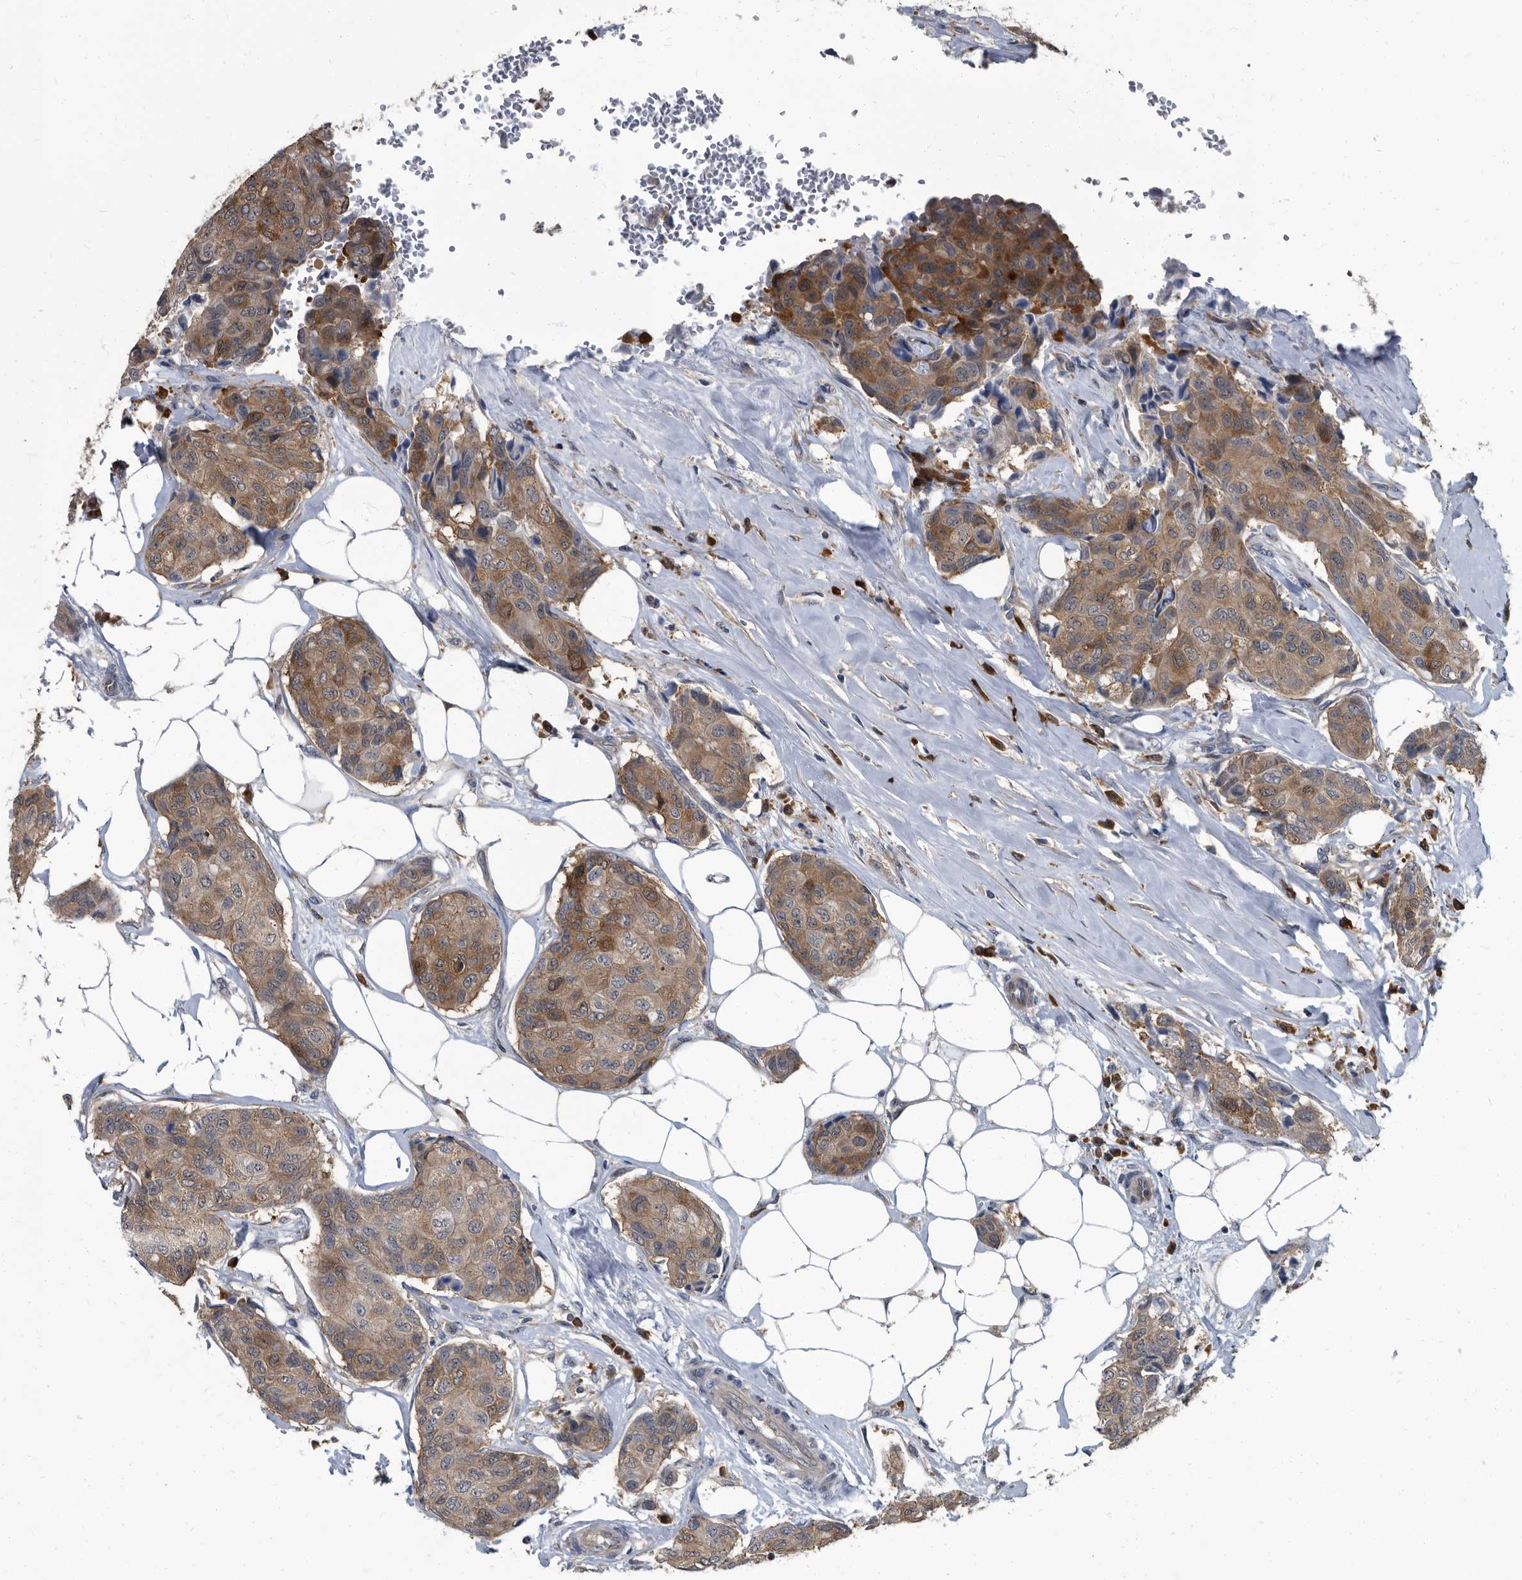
{"staining": {"intensity": "moderate", "quantity": ">75%", "location": "cytoplasmic/membranous"}, "tissue": "breast cancer", "cell_type": "Tumor cells", "image_type": "cancer", "snomed": [{"axis": "morphology", "description": "Duct carcinoma"}, {"axis": "topography", "description": "Breast"}], "caption": "About >75% of tumor cells in breast intraductal carcinoma display moderate cytoplasmic/membranous protein expression as visualized by brown immunohistochemical staining.", "gene": "CDV3", "patient": {"sex": "female", "age": 80}}